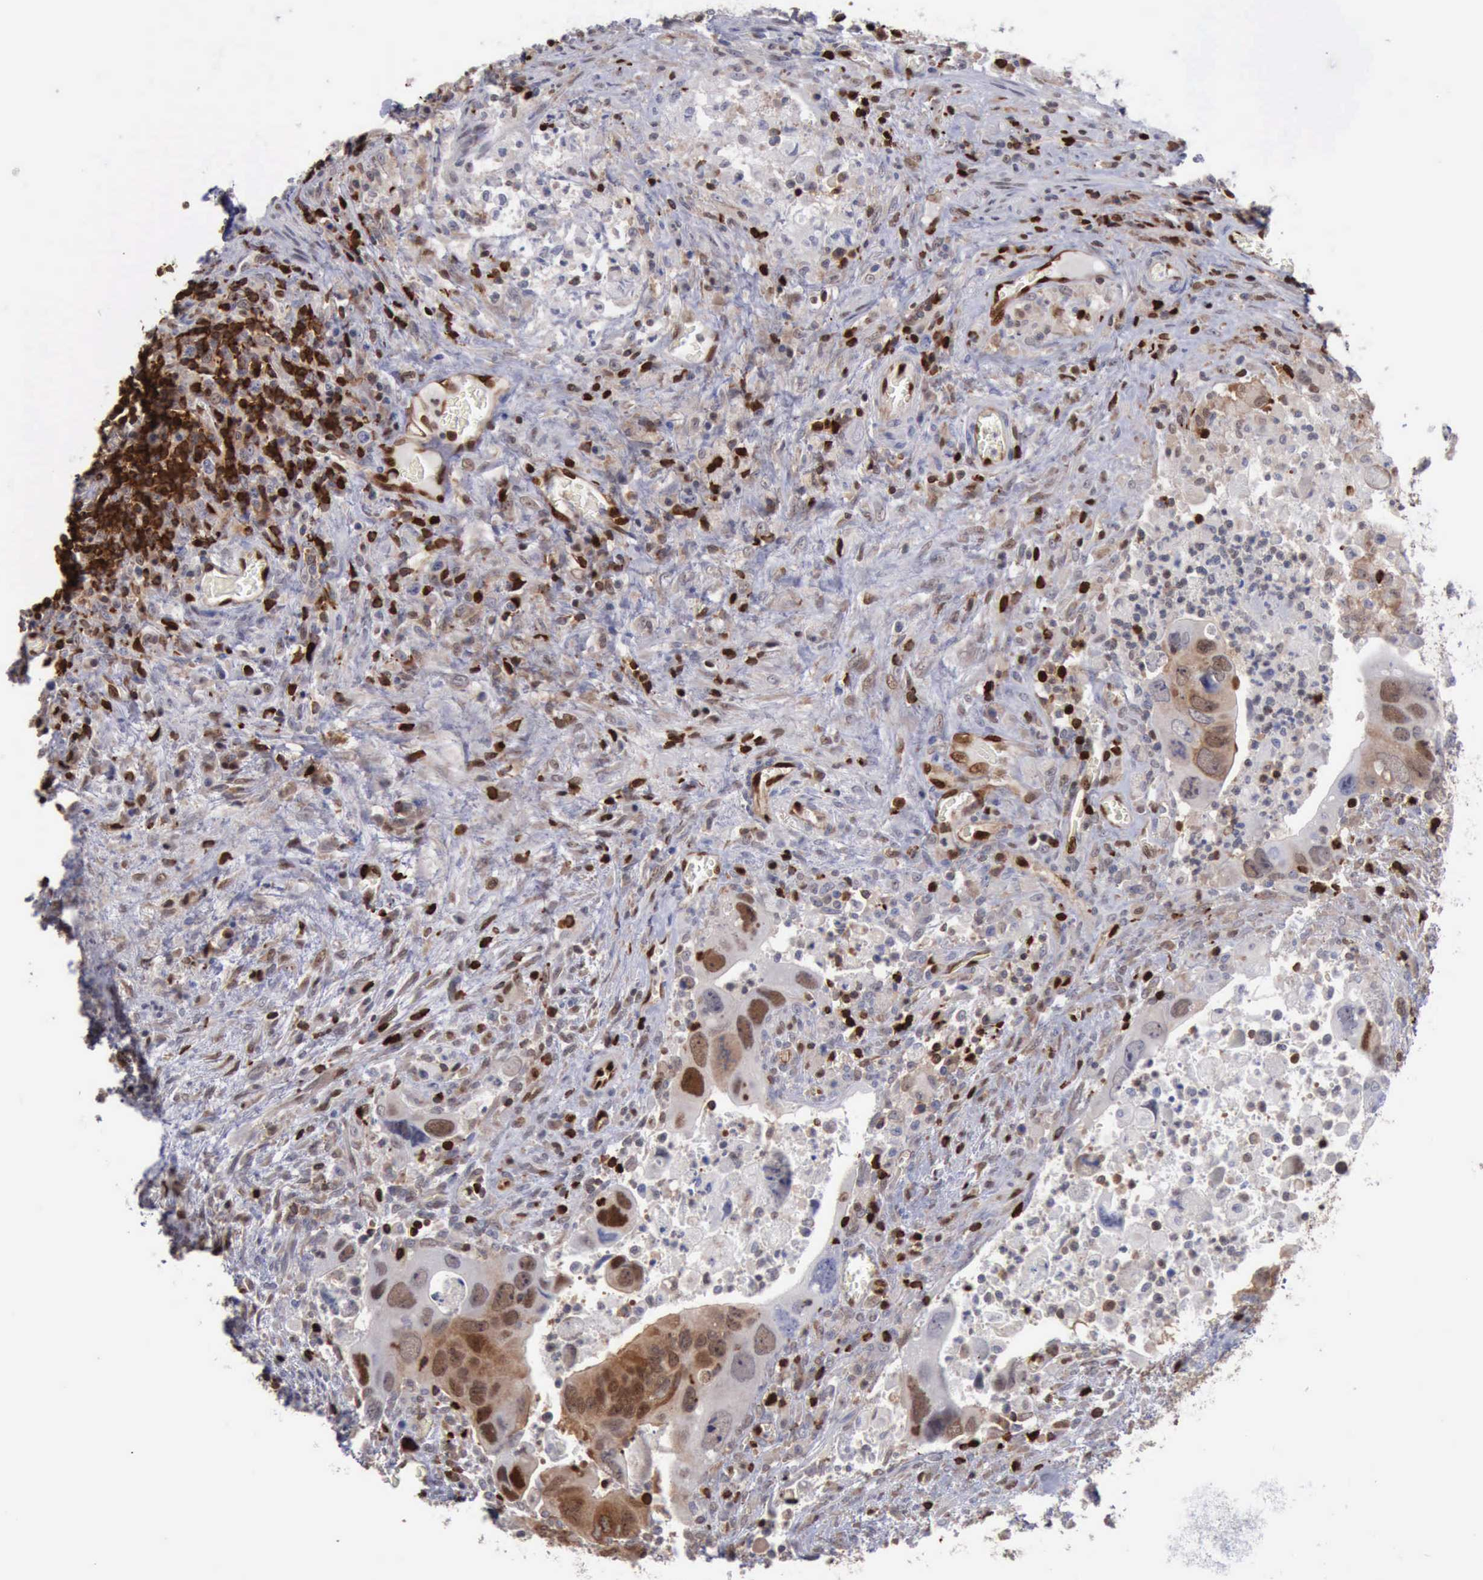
{"staining": {"intensity": "moderate", "quantity": ">75%", "location": "cytoplasmic/membranous,nuclear"}, "tissue": "colorectal cancer", "cell_type": "Tumor cells", "image_type": "cancer", "snomed": [{"axis": "morphology", "description": "Adenocarcinoma, NOS"}, {"axis": "topography", "description": "Rectum"}], "caption": "Immunohistochemical staining of colorectal cancer (adenocarcinoma) displays medium levels of moderate cytoplasmic/membranous and nuclear protein staining in about >75% of tumor cells. Immunohistochemistry stains the protein of interest in brown and the nuclei are stained blue.", "gene": "PDCD4", "patient": {"sex": "male", "age": 70}}